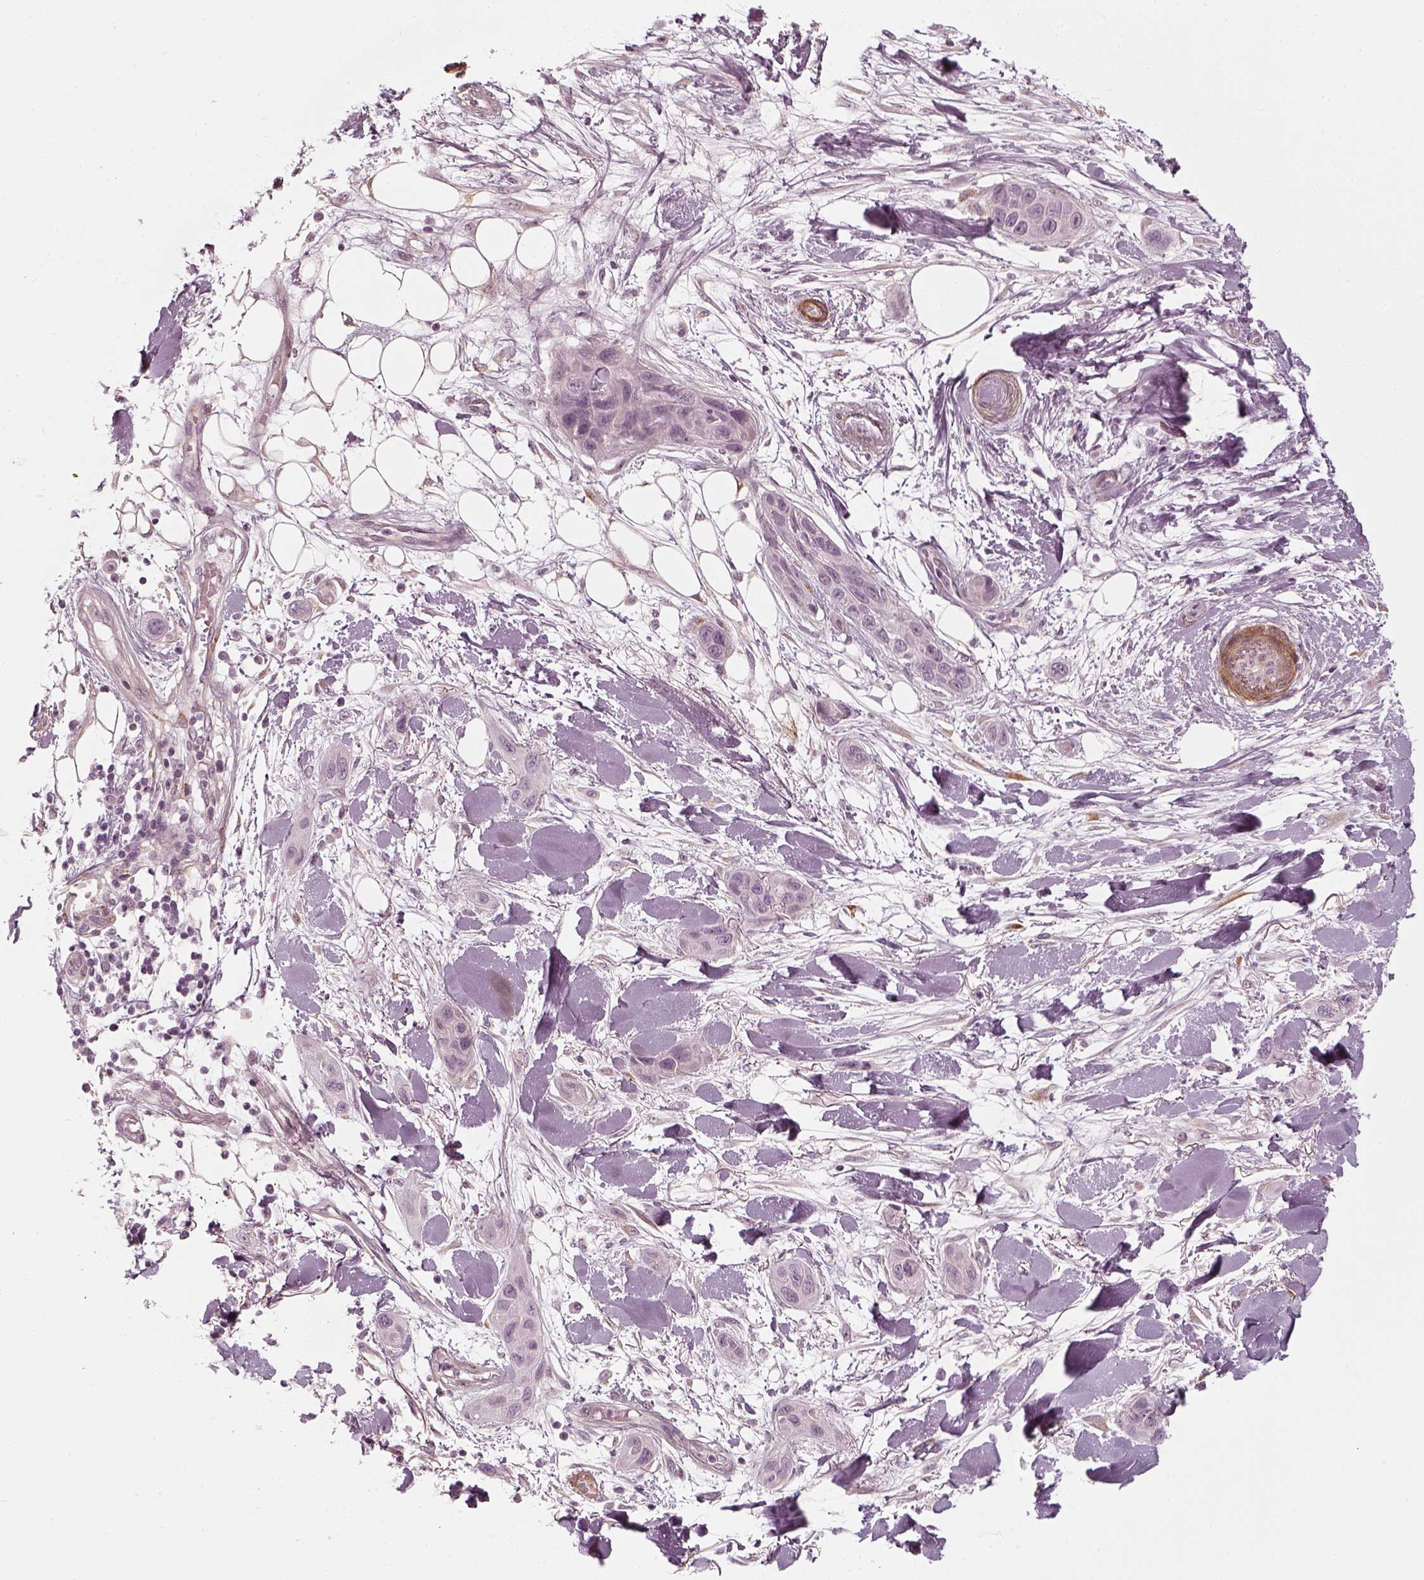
{"staining": {"intensity": "negative", "quantity": "none", "location": "none"}, "tissue": "skin cancer", "cell_type": "Tumor cells", "image_type": "cancer", "snomed": [{"axis": "morphology", "description": "Squamous cell carcinoma, NOS"}, {"axis": "topography", "description": "Skin"}], "caption": "A high-resolution micrograph shows immunohistochemistry staining of skin squamous cell carcinoma, which demonstrates no significant expression in tumor cells.", "gene": "LAMB2", "patient": {"sex": "male", "age": 79}}